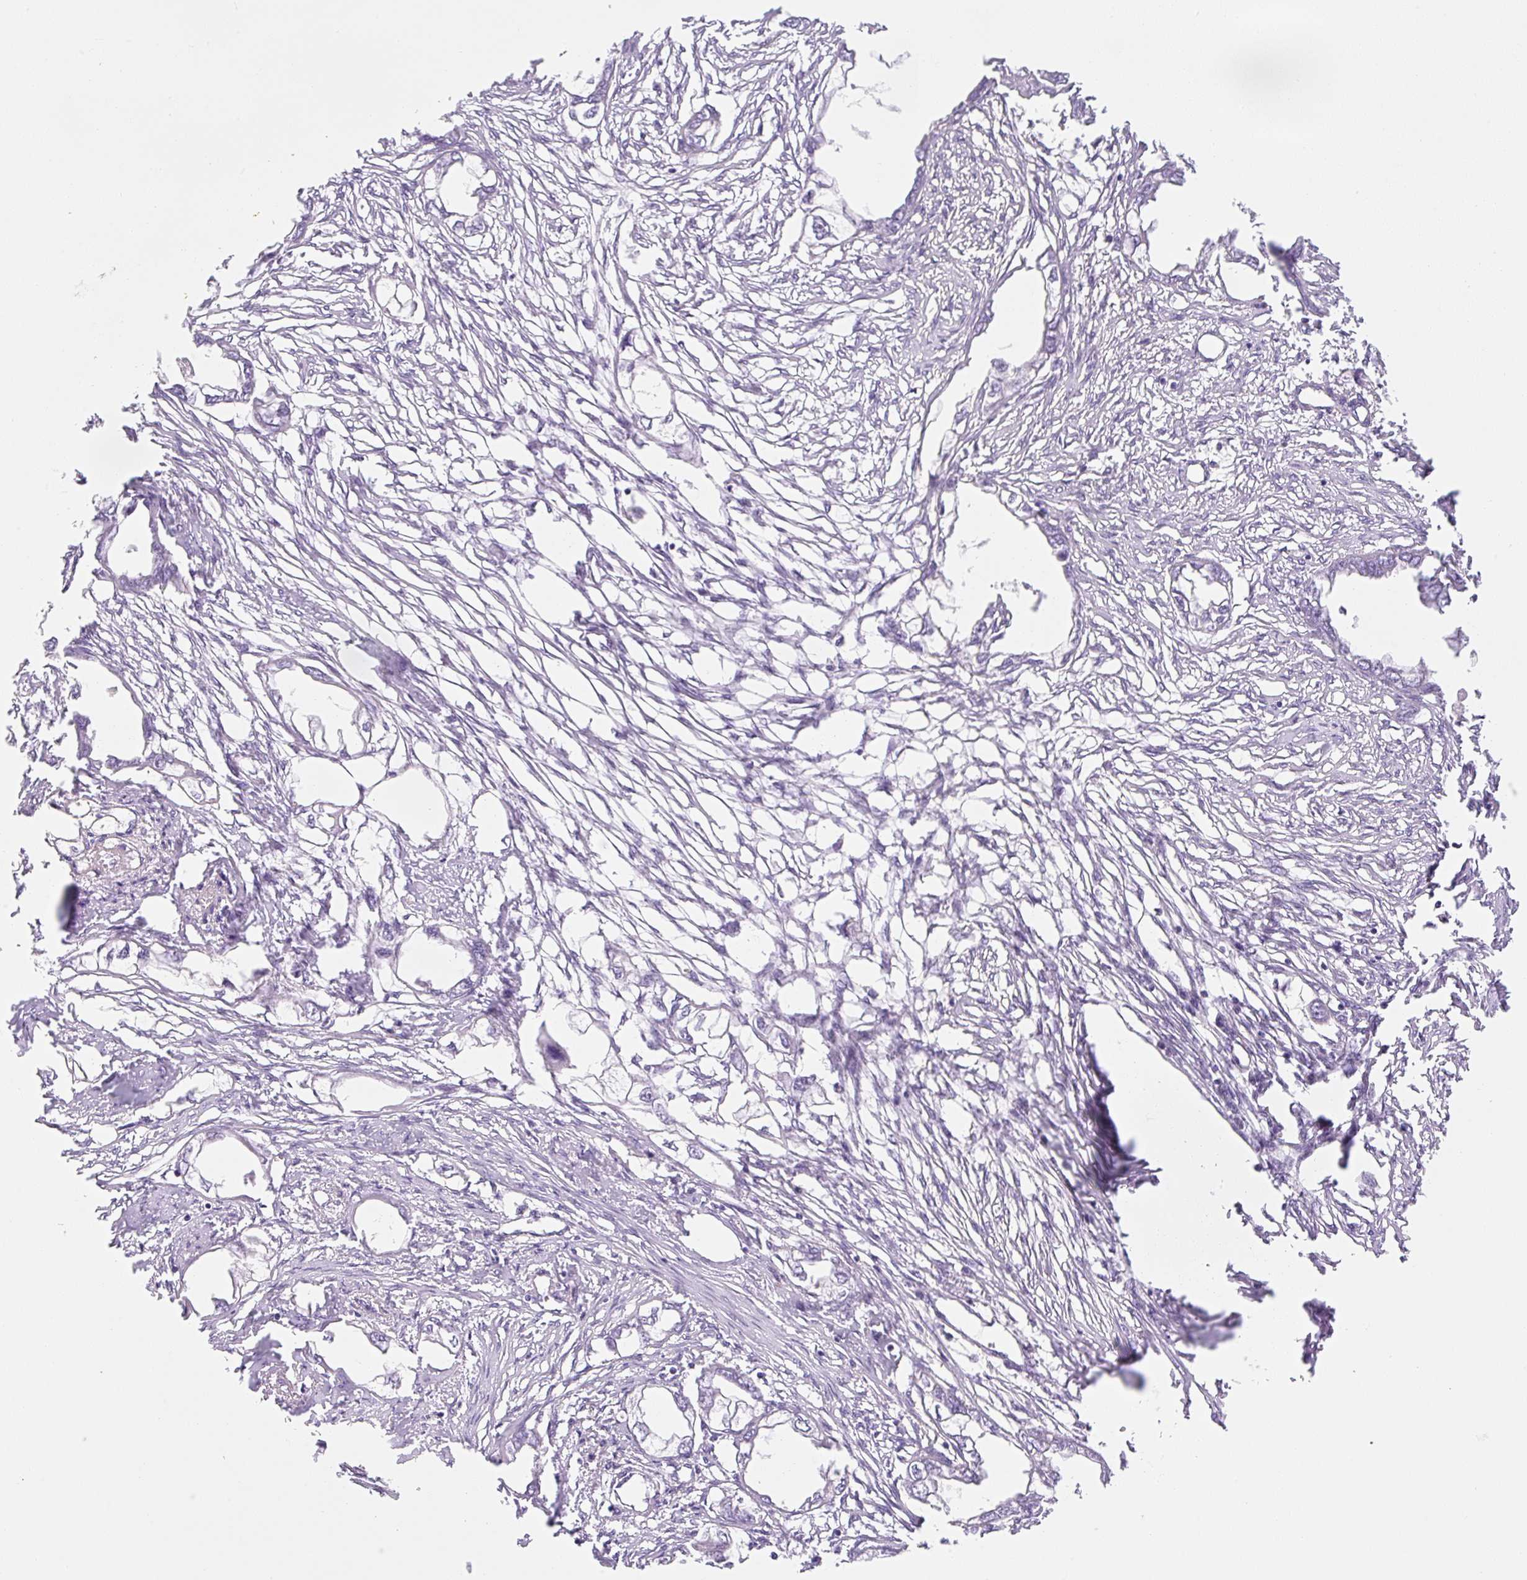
{"staining": {"intensity": "negative", "quantity": "none", "location": "none"}, "tissue": "endometrial cancer", "cell_type": "Tumor cells", "image_type": "cancer", "snomed": [{"axis": "morphology", "description": "Adenocarcinoma, NOS"}, {"axis": "morphology", "description": "Adenocarcinoma, metastatic, NOS"}, {"axis": "topography", "description": "Adipose tissue"}, {"axis": "topography", "description": "Endometrium"}], "caption": "This is an IHC image of human endometrial cancer. There is no positivity in tumor cells.", "gene": "SYNE3", "patient": {"sex": "female", "age": 67}}